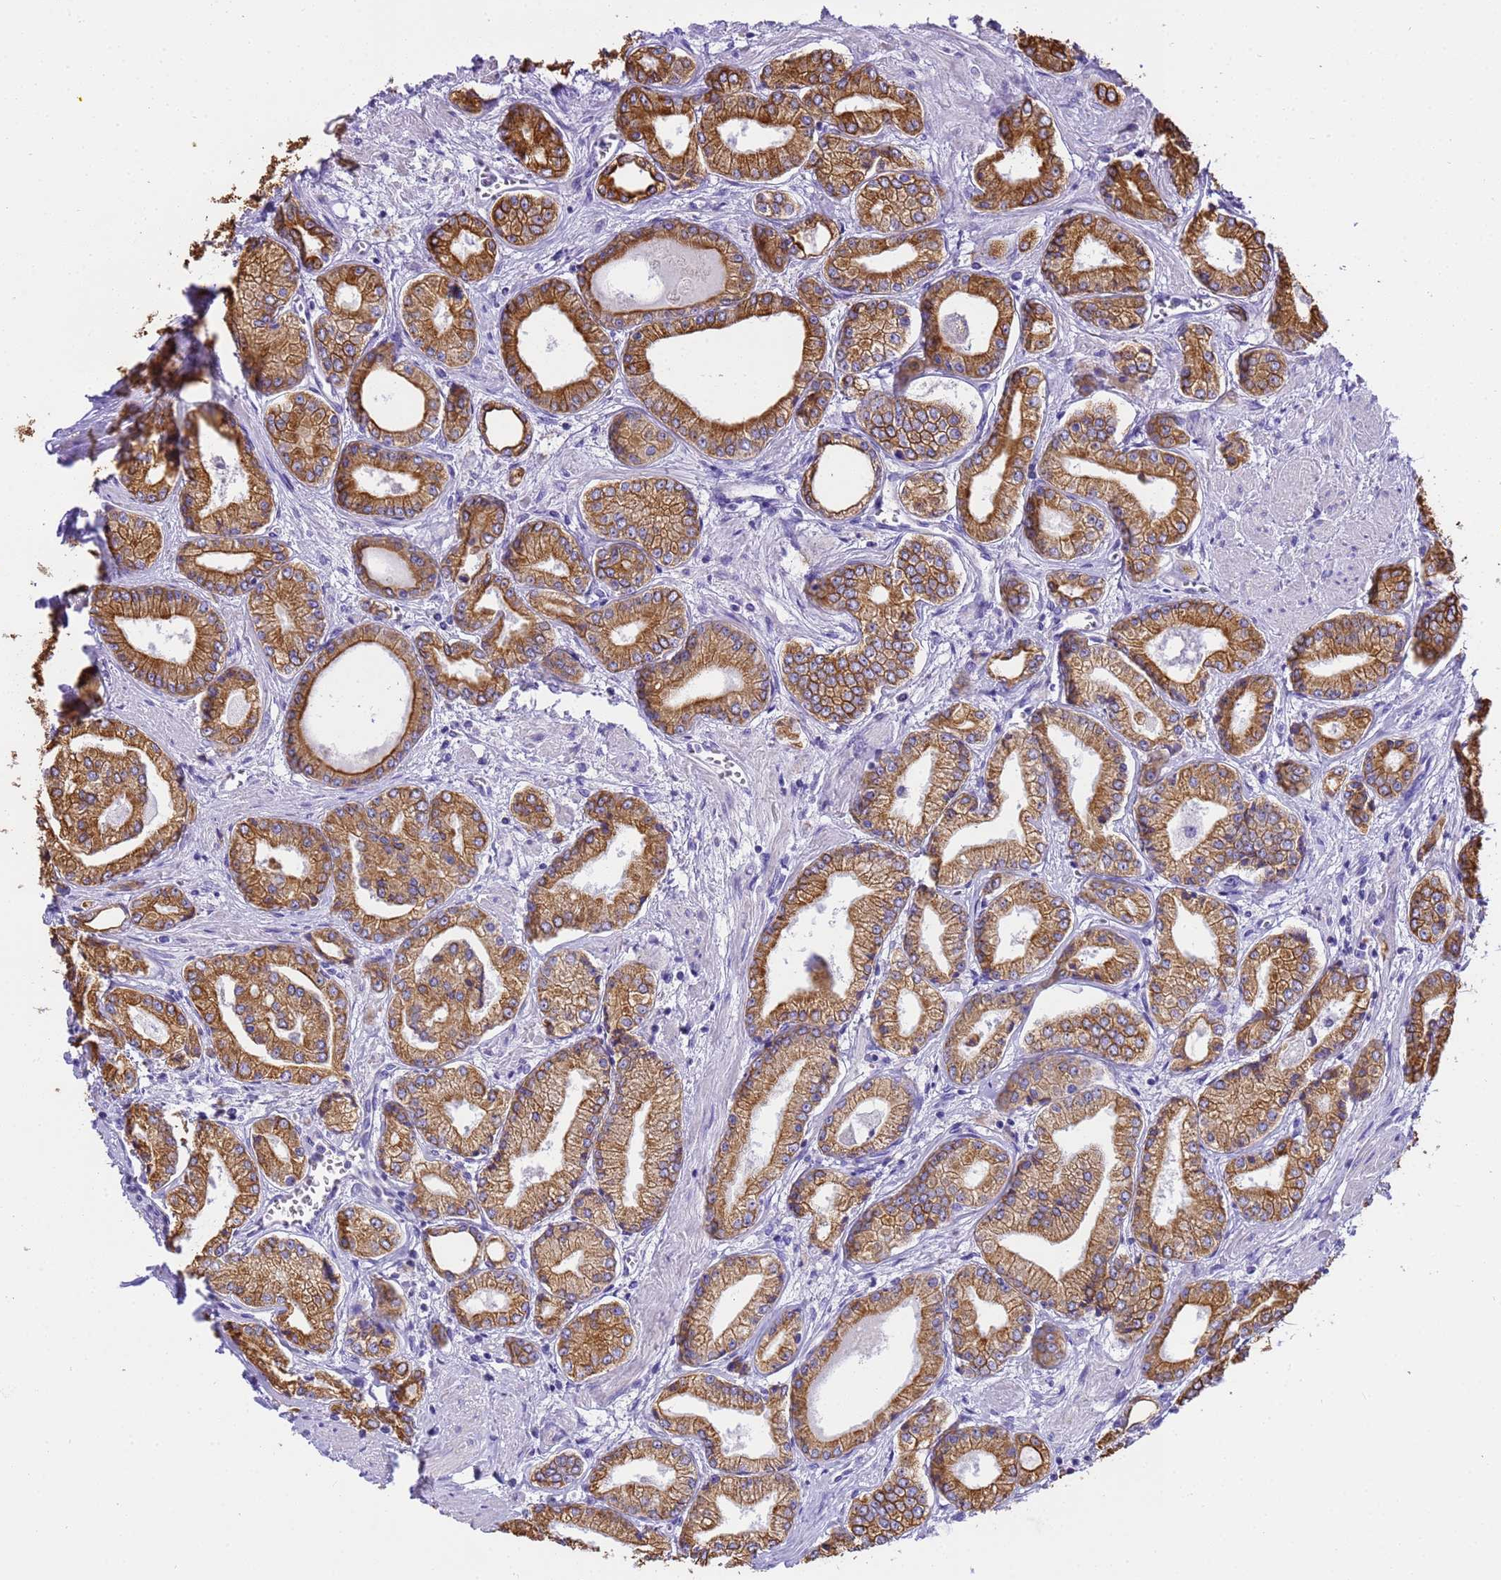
{"staining": {"intensity": "moderate", "quantity": ">75%", "location": "cytoplasmic/membranous"}, "tissue": "prostate cancer", "cell_type": "Tumor cells", "image_type": "cancer", "snomed": [{"axis": "morphology", "description": "Adenocarcinoma, Low grade"}, {"axis": "topography", "description": "Prostate"}], "caption": "Immunohistochemical staining of adenocarcinoma (low-grade) (prostate) demonstrates moderate cytoplasmic/membranous protein staining in about >75% of tumor cells.", "gene": "PIEZO2", "patient": {"sex": "male", "age": 60}}